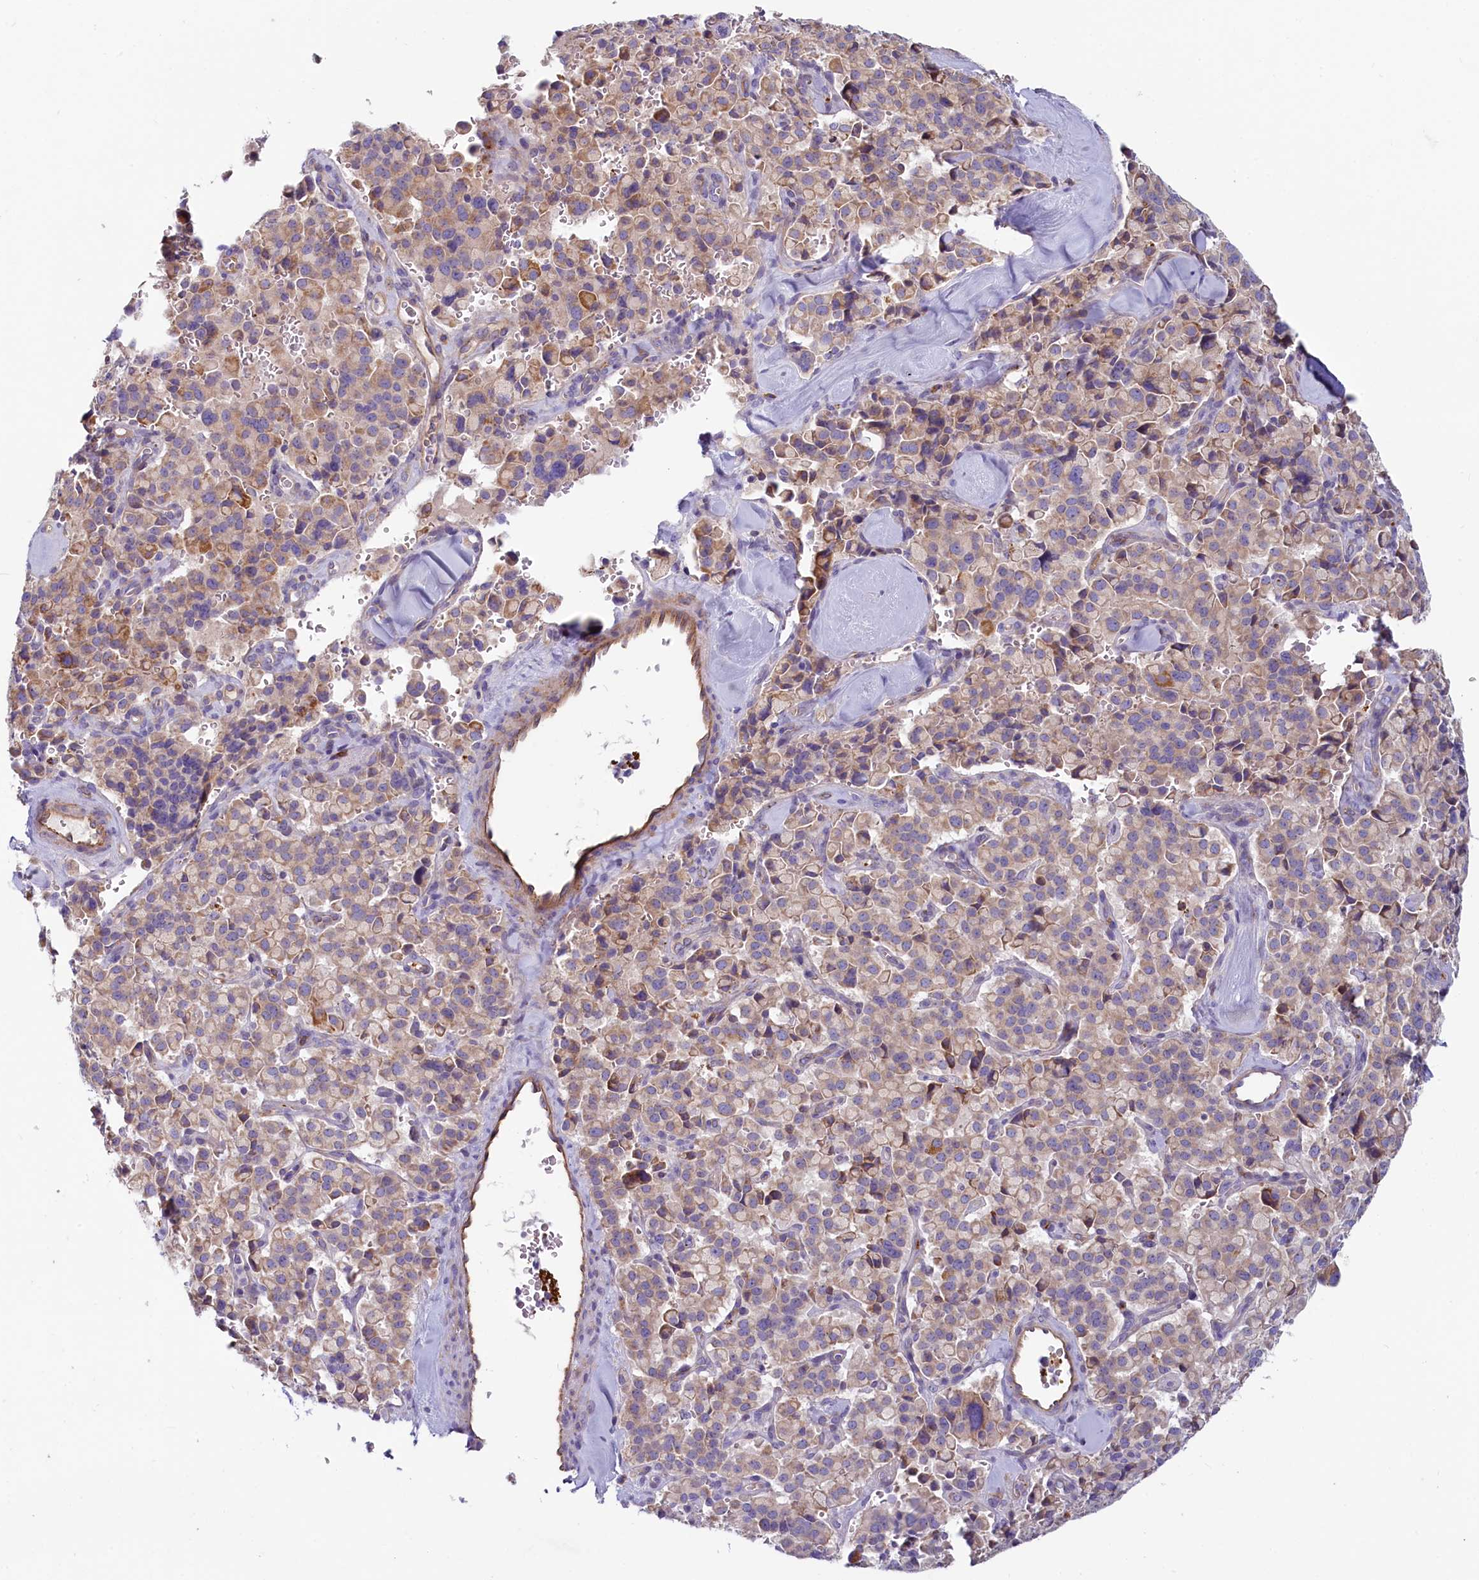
{"staining": {"intensity": "moderate", "quantity": ">75%", "location": "cytoplasmic/membranous"}, "tissue": "pancreatic cancer", "cell_type": "Tumor cells", "image_type": "cancer", "snomed": [{"axis": "morphology", "description": "Adenocarcinoma, NOS"}, {"axis": "topography", "description": "Pancreas"}], "caption": "IHC (DAB (3,3'-diaminobenzidine)) staining of pancreatic adenocarcinoma demonstrates moderate cytoplasmic/membranous protein expression in about >75% of tumor cells. The protein is shown in brown color, while the nuclei are stained blue.", "gene": "LMOD3", "patient": {"sex": "male", "age": 65}}